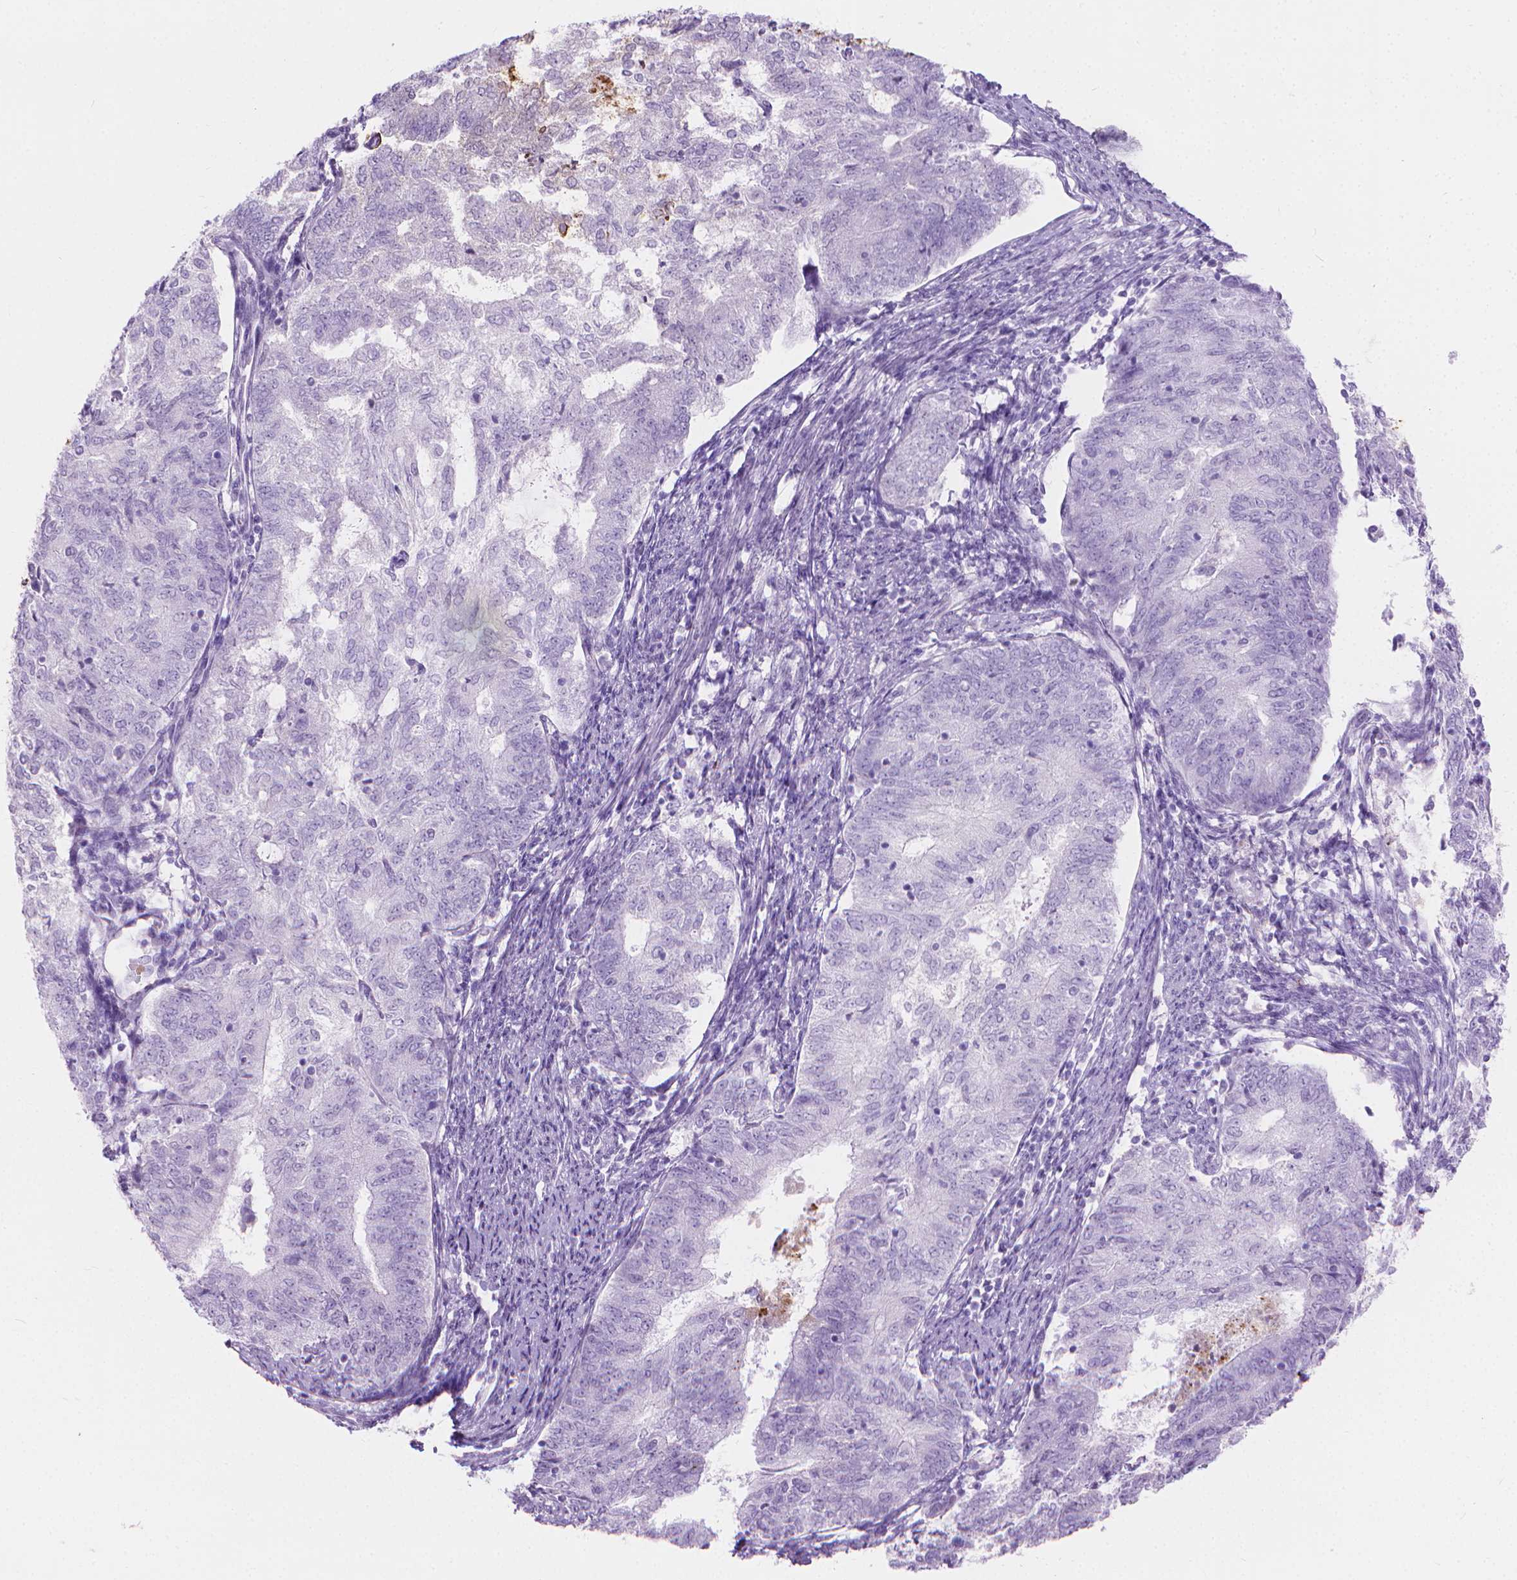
{"staining": {"intensity": "negative", "quantity": "none", "location": "none"}, "tissue": "endometrial cancer", "cell_type": "Tumor cells", "image_type": "cancer", "snomed": [{"axis": "morphology", "description": "Adenocarcinoma, NOS"}, {"axis": "topography", "description": "Endometrium"}], "caption": "Endometrial cancer (adenocarcinoma) was stained to show a protein in brown. There is no significant staining in tumor cells.", "gene": "CFAP52", "patient": {"sex": "female", "age": 65}}